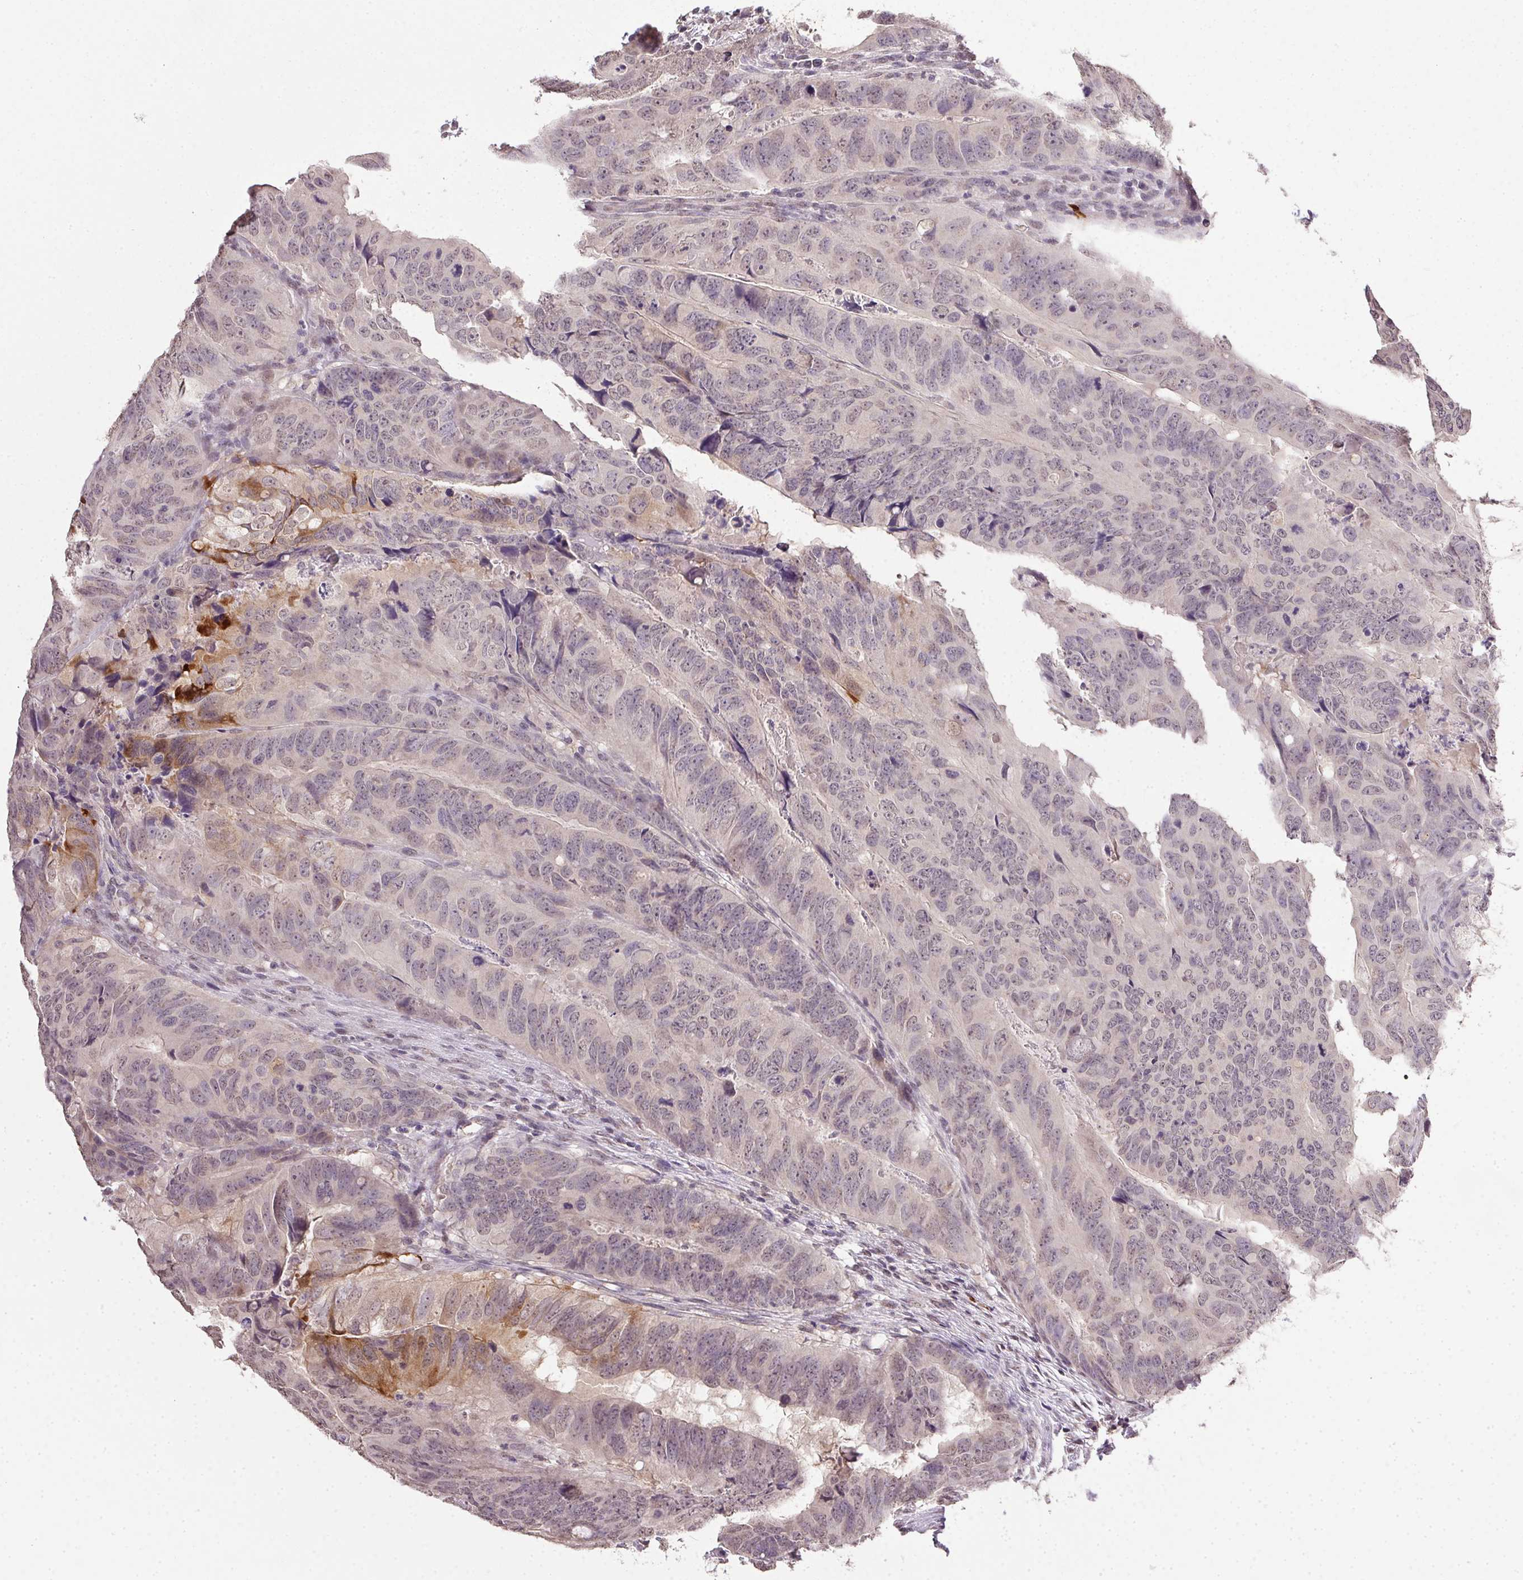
{"staining": {"intensity": "moderate", "quantity": "<25%", "location": "cytoplasmic/membranous"}, "tissue": "colorectal cancer", "cell_type": "Tumor cells", "image_type": "cancer", "snomed": [{"axis": "morphology", "description": "Adenocarcinoma, NOS"}, {"axis": "topography", "description": "Colon"}], "caption": "Colorectal cancer (adenocarcinoma) was stained to show a protein in brown. There is low levels of moderate cytoplasmic/membranous staining in about <25% of tumor cells. (DAB (3,3'-diaminobenzidine) IHC, brown staining for protein, blue staining for nuclei).", "gene": "PPP4R4", "patient": {"sex": "male", "age": 79}}